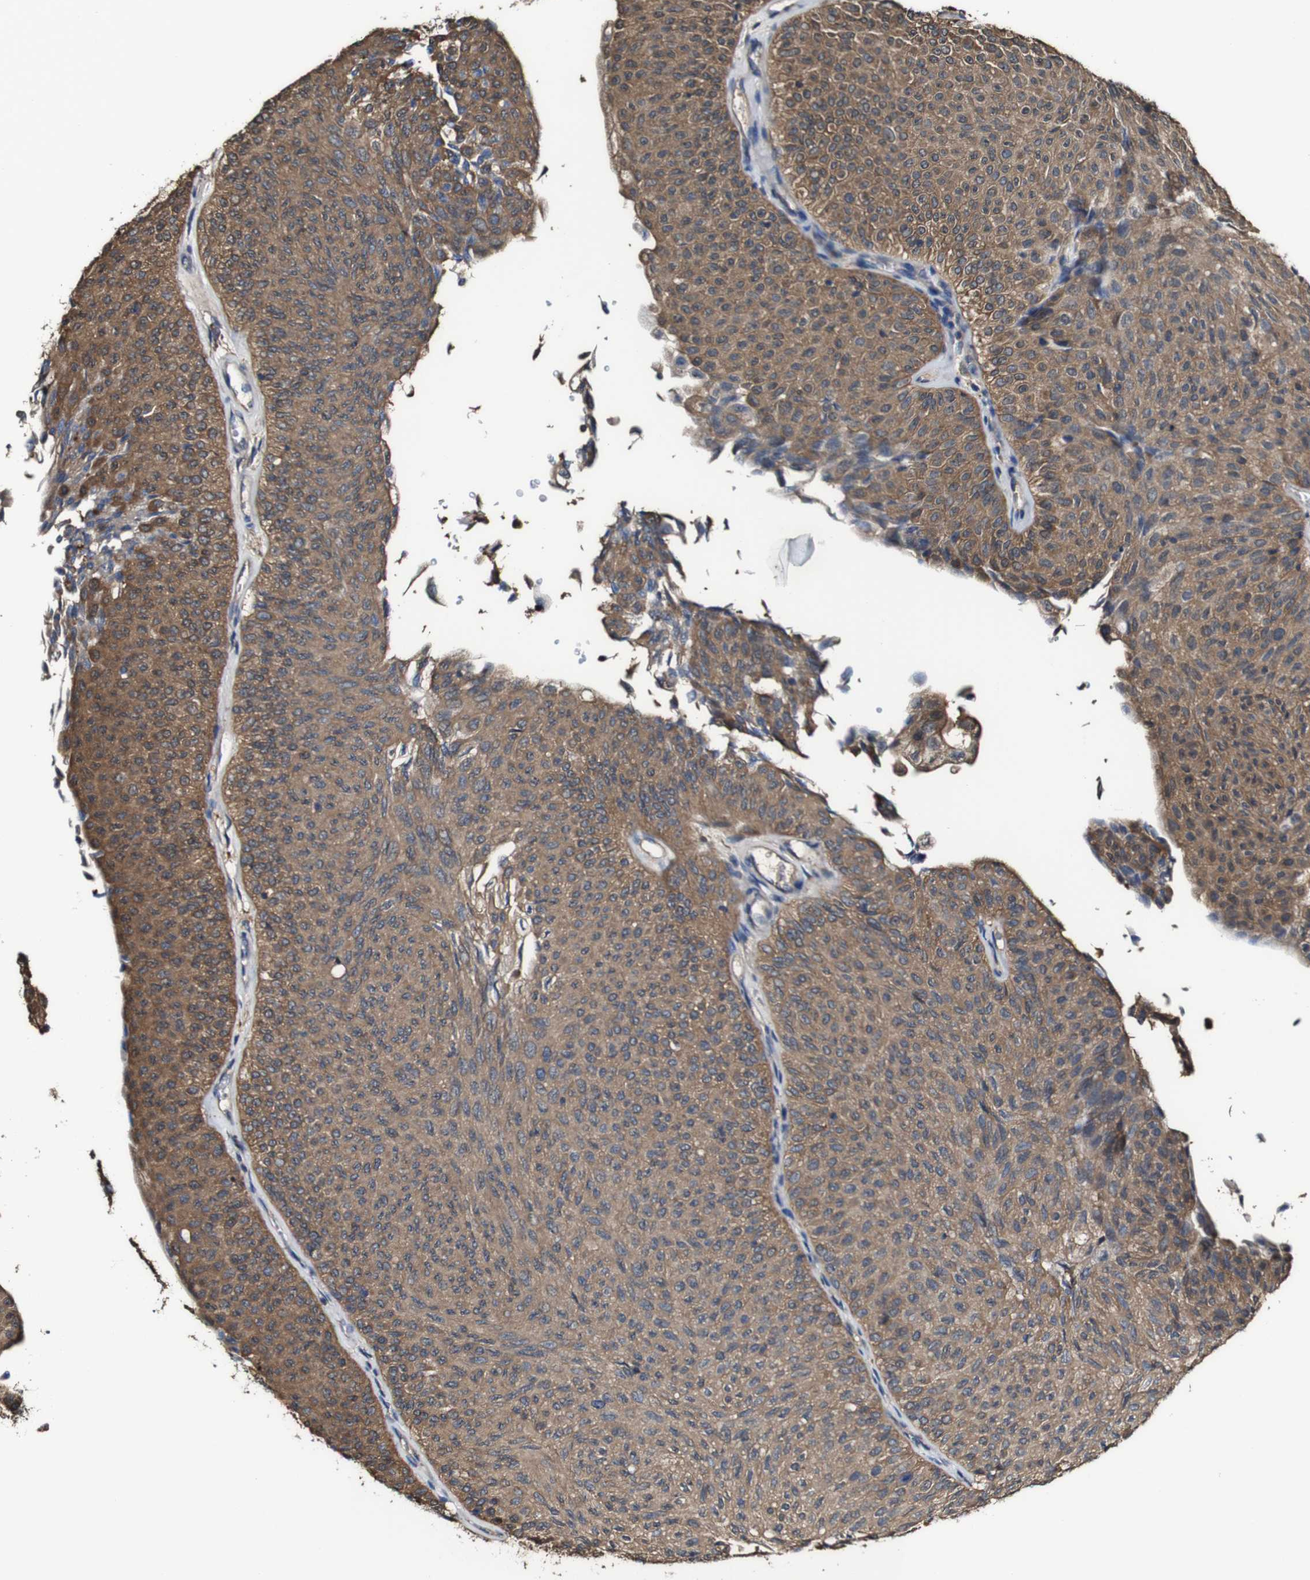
{"staining": {"intensity": "moderate", "quantity": ">75%", "location": "cytoplasmic/membranous"}, "tissue": "urothelial cancer", "cell_type": "Tumor cells", "image_type": "cancer", "snomed": [{"axis": "morphology", "description": "Urothelial carcinoma, Low grade"}, {"axis": "topography", "description": "Urinary bladder"}], "caption": "Brown immunohistochemical staining in human low-grade urothelial carcinoma shows moderate cytoplasmic/membranous expression in approximately >75% of tumor cells. Immunohistochemistry stains the protein of interest in brown and the nuclei are stained blue.", "gene": "PTPRR", "patient": {"sex": "male", "age": 78}}